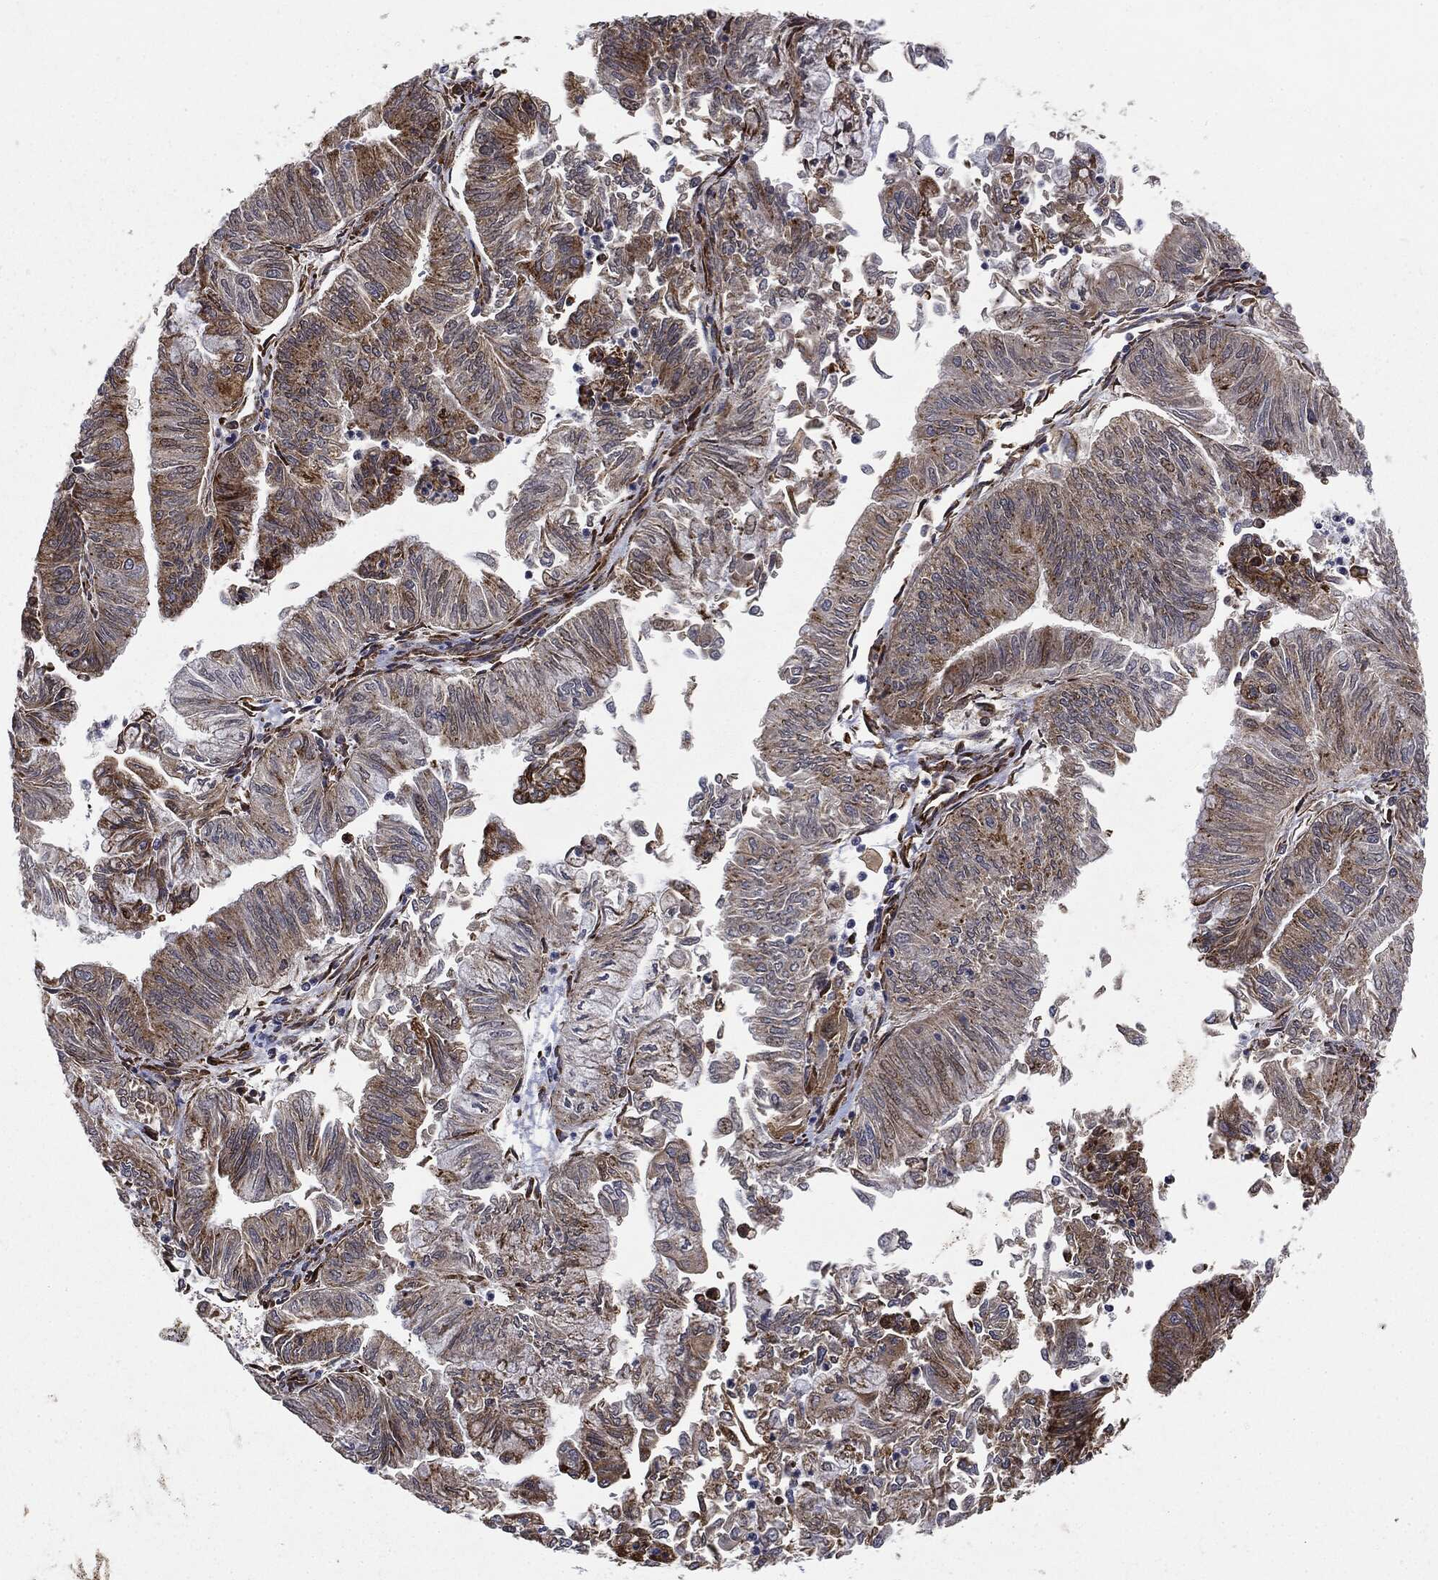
{"staining": {"intensity": "moderate", "quantity": "25%-75%", "location": "cytoplasmic/membranous"}, "tissue": "endometrial cancer", "cell_type": "Tumor cells", "image_type": "cancer", "snomed": [{"axis": "morphology", "description": "Adenocarcinoma, NOS"}, {"axis": "topography", "description": "Endometrium"}], "caption": "Protein staining of endometrial adenocarcinoma tissue demonstrates moderate cytoplasmic/membranous staining in approximately 25%-75% of tumor cells.", "gene": "CYLD", "patient": {"sex": "female", "age": 59}}